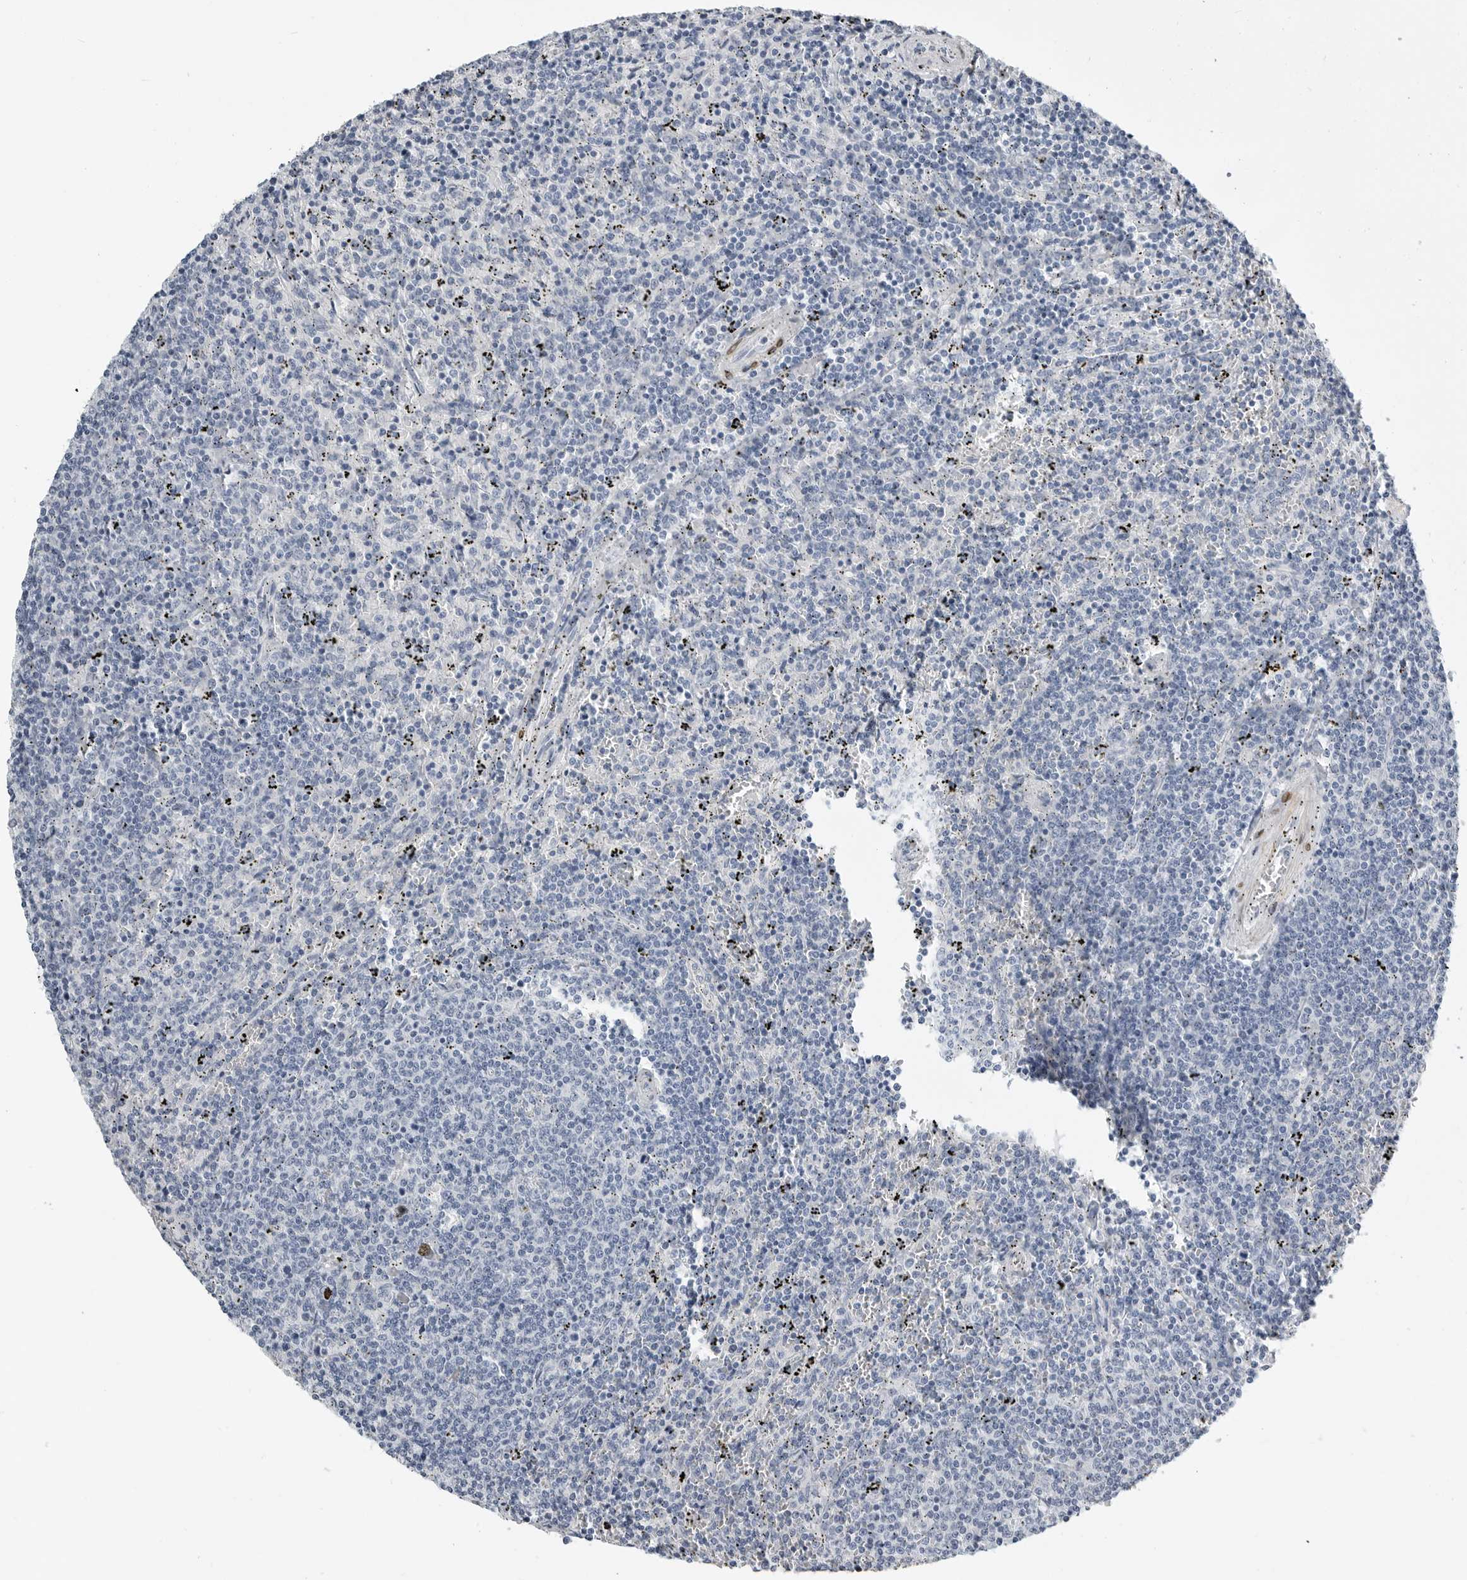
{"staining": {"intensity": "negative", "quantity": "none", "location": "none"}, "tissue": "lymphoma", "cell_type": "Tumor cells", "image_type": "cancer", "snomed": [{"axis": "morphology", "description": "Malignant lymphoma, non-Hodgkin's type, Low grade"}, {"axis": "topography", "description": "Spleen"}], "caption": "Immunohistochemistry (IHC) histopathology image of human low-grade malignant lymphoma, non-Hodgkin's type stained for a protein (brown), which reveals no staining in tumor cells.", "gene": "PLN", "patient": {"sex": "female", "age": 50}}